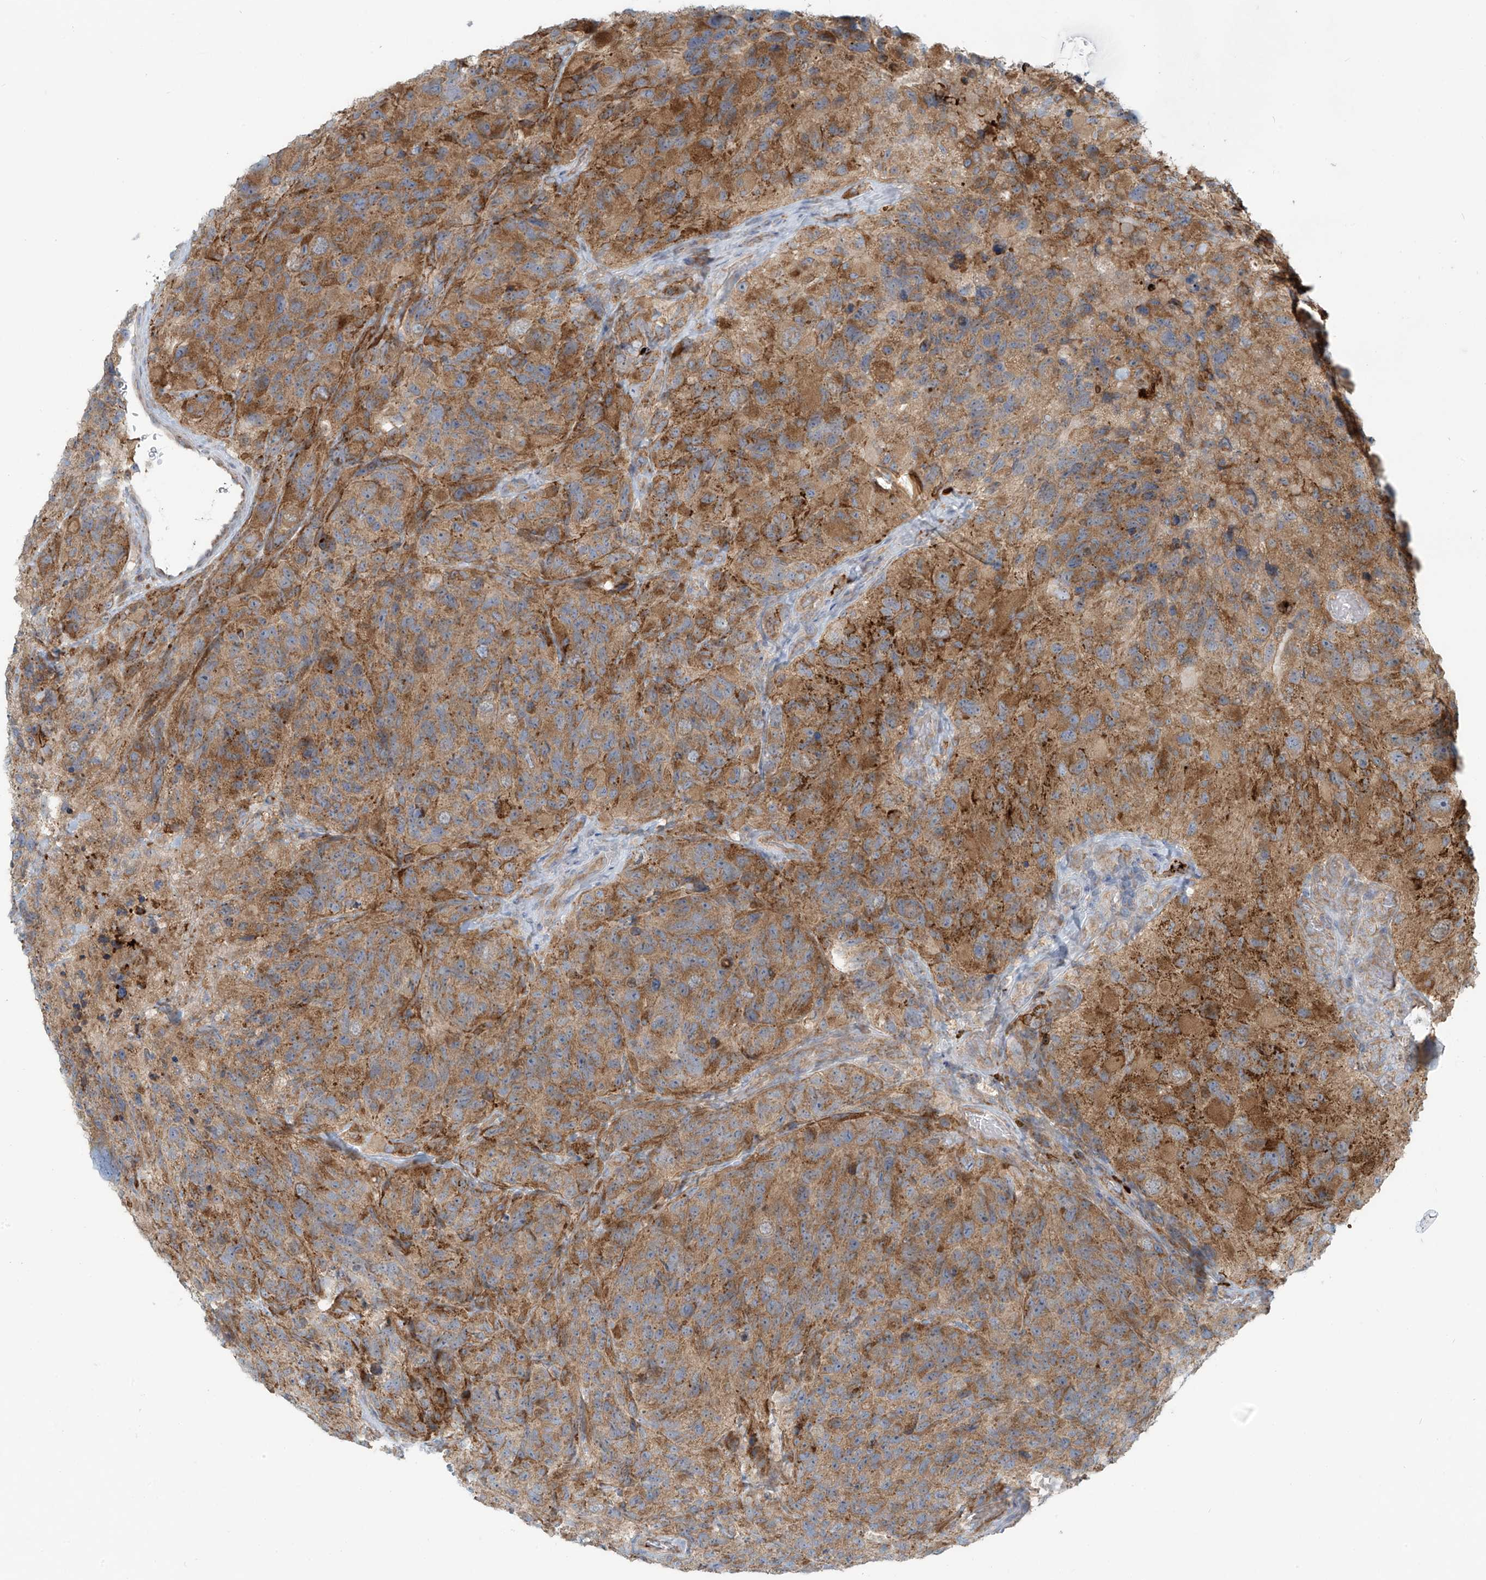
{"staining": {"intensity": "moderate", "quantity": ">75%", "location": "cytoplasmic/membranous"}, "tissue": "glioma", "cell_type": "Tumor cells", "image_type": "cancer", "snomed": [{"axis": "morphology", "description": "Glioma, malignant, High grade"}, {"axis": "topography", "description": "Brain"}], "caption": "There is medium levels of moderate cytoplasmic/membranous staining in tumor cells of malignant glioma (high-grade), as demonstrated by immunohistochemical staining (brown color).", "gene": "LZTS3", "patient": {"sex": "male", "age": 69}}